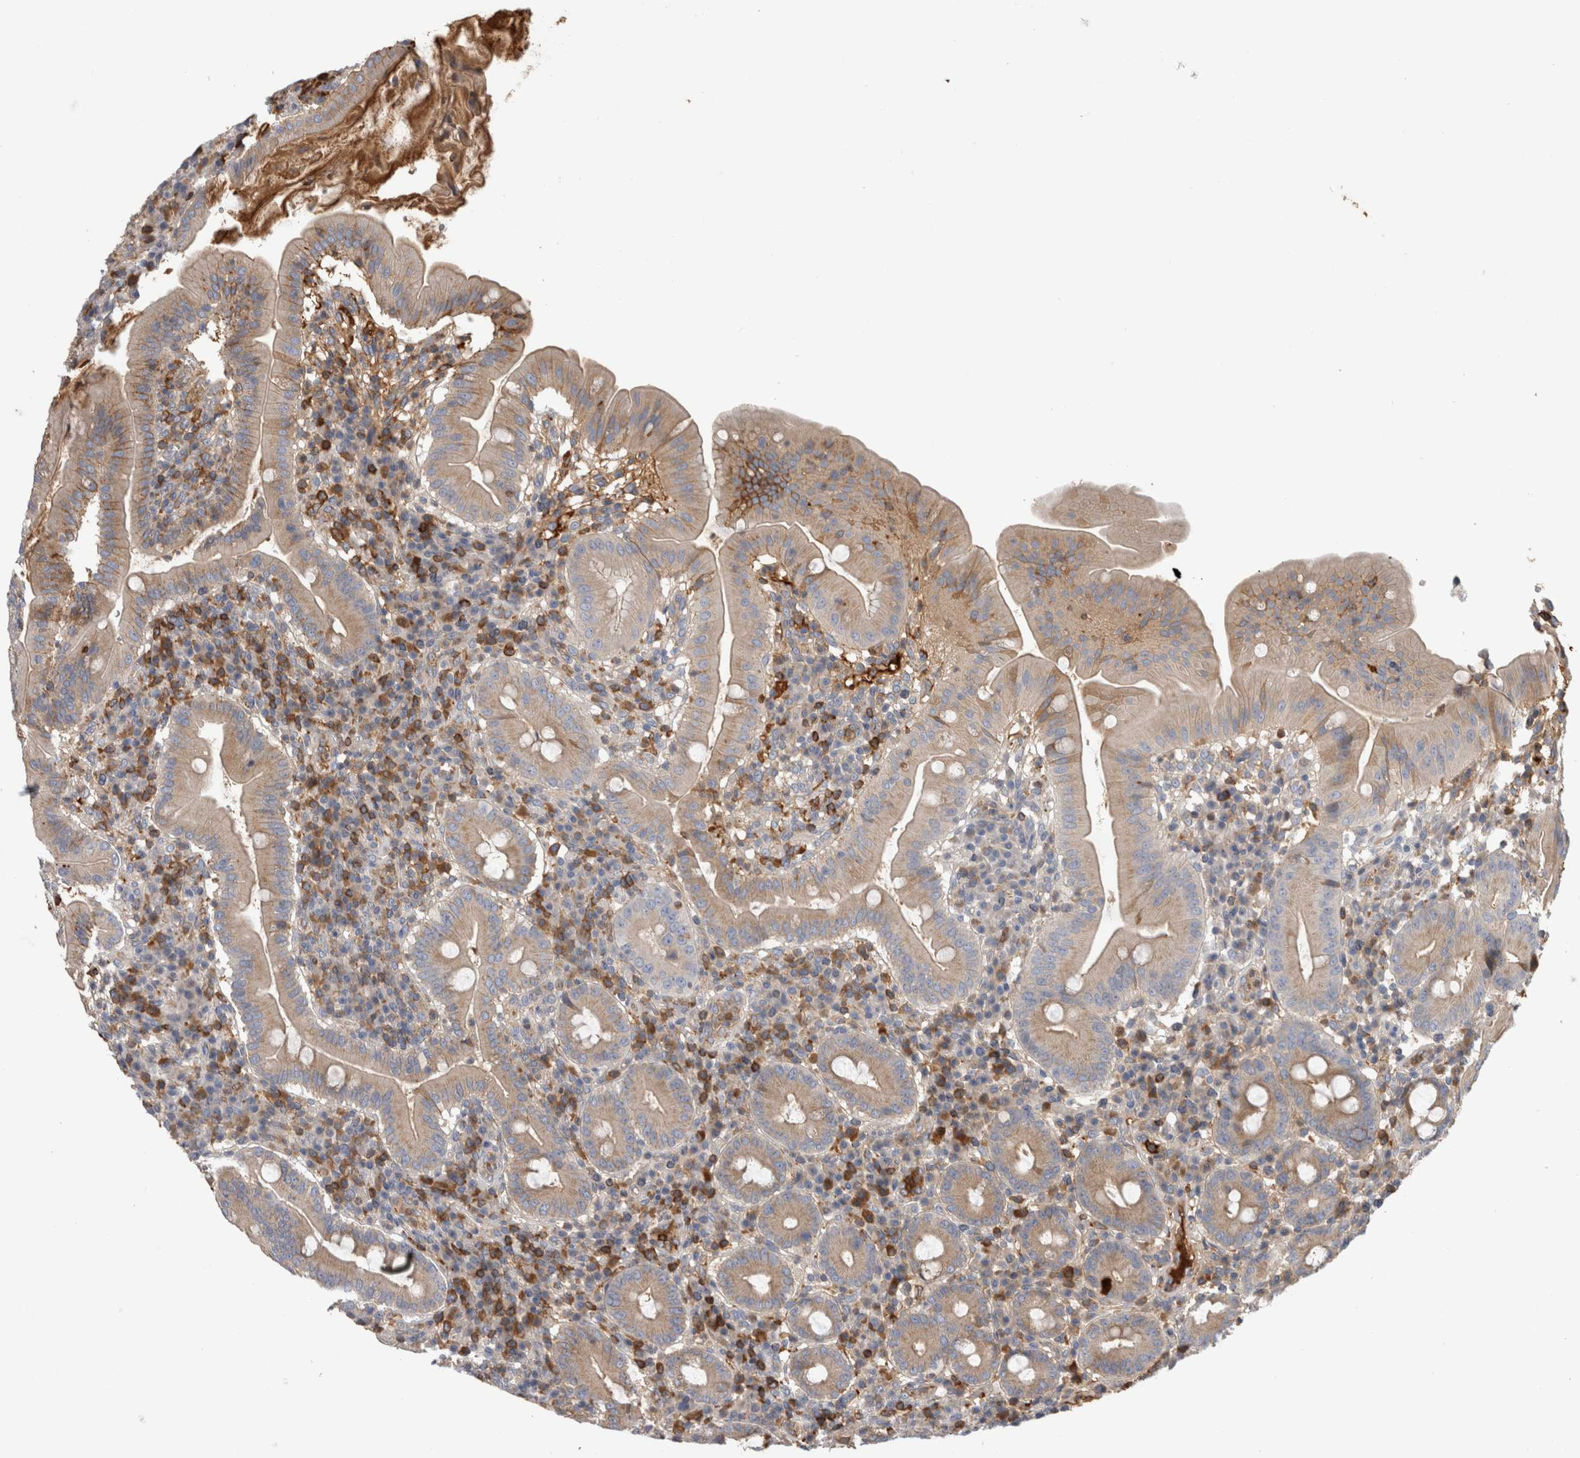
{"staining": {"intensity": "strong", "quantity": "<25%", "location": "cytoplasmic/membranous"}, "tissue": "duodenum", "cell_type": "Glandular cells", "image_type": "normal", "snomed": [{"axis": "morphology", "description": "Normal tissue, NOS"}, {"axis": "topography", "description": "Duodenum"}], "caption": "IHC histopathology image of unremarkable duodenum stained for a protein (brown), which demonstrates medium levels of strong cytoplasmic/membranous expression in approximately <25% of glandular cells.", "gene": "TBCE", "patient": {"sex": "male", "age": 50}}